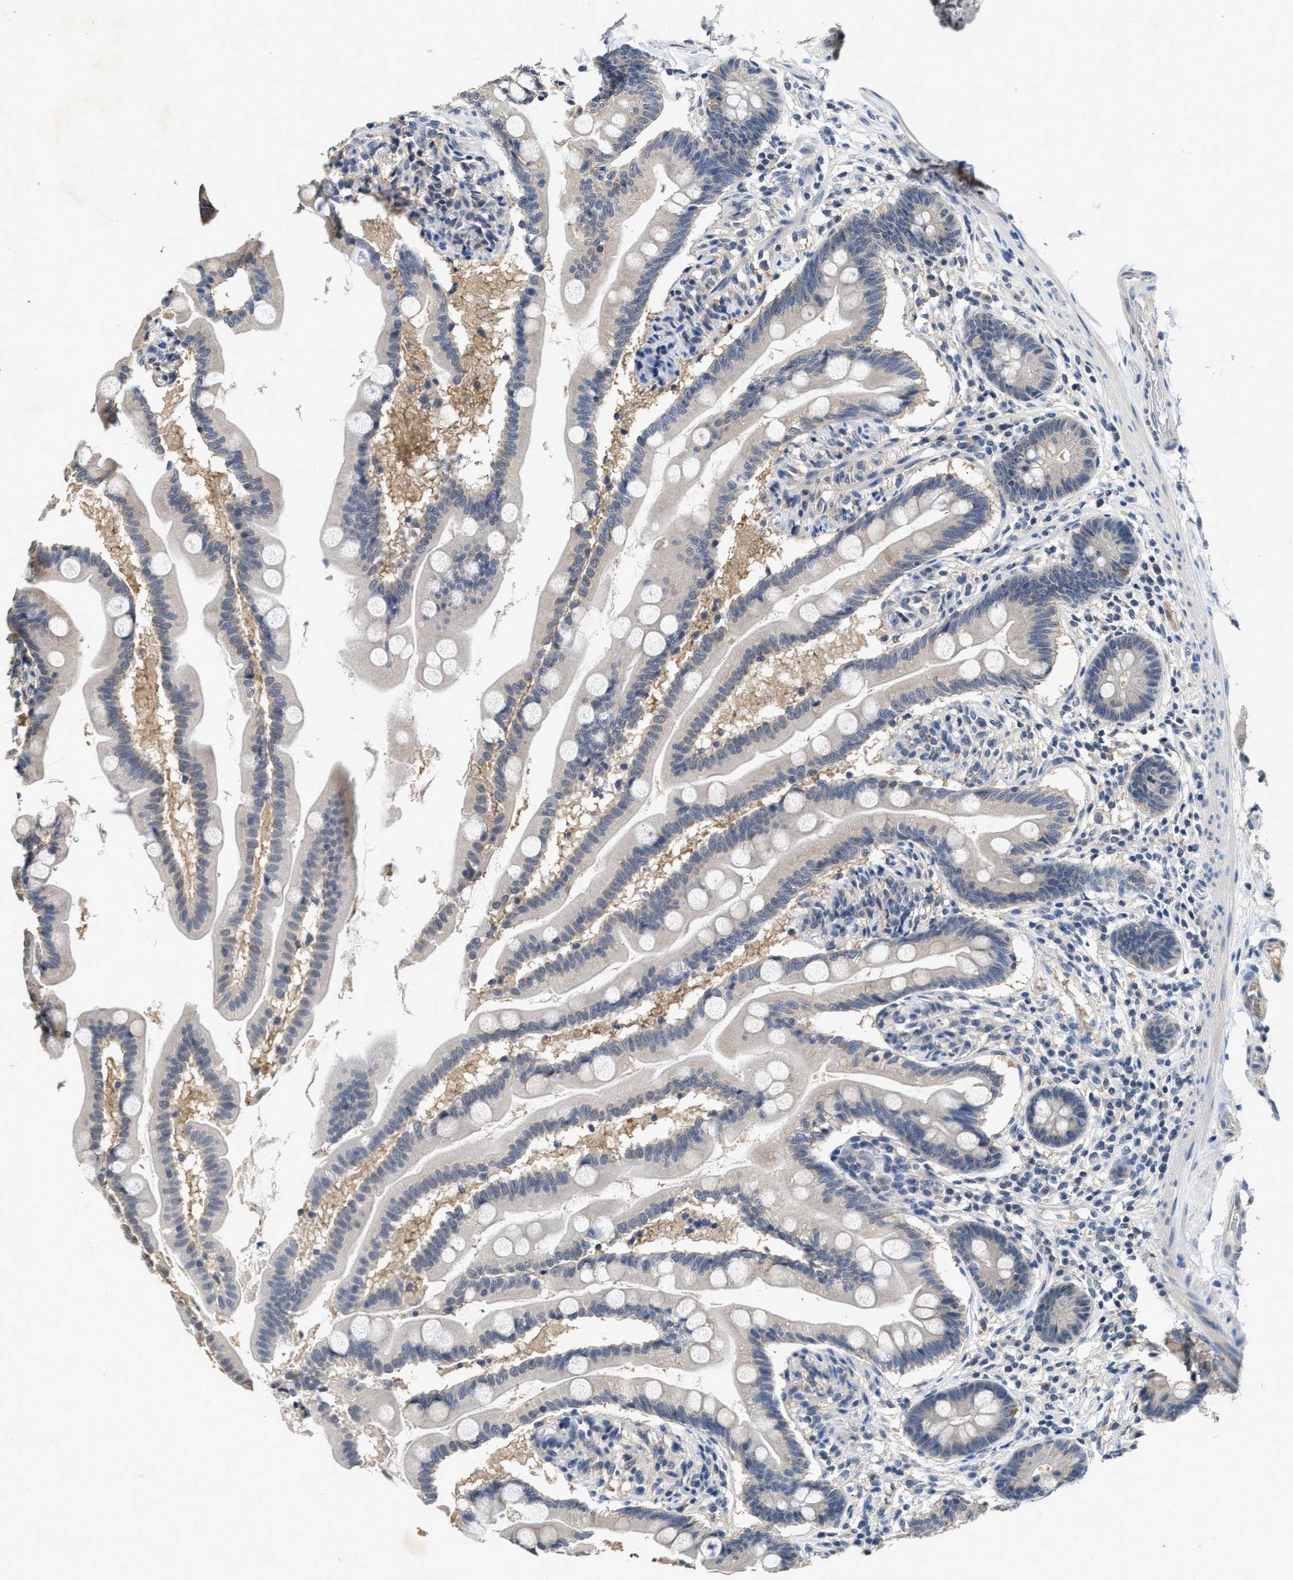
{"staining": {"intensity": "negative", "quantity": "none", "location": "none"}, "tissue": "small intestine", "cell_type": "Glandular cells", "image_type": "normal", "snomed": [{"axis": "morphology", "description": "Normal tissue, NOS"}, {"axis": "topography", "description": "Small intestine"}], "caption": "Micrograph shows no significant protein staining in glandular cells of normal small intestine.", "gene": "INHA", "patient": {"sex": "female", "age": 56}}